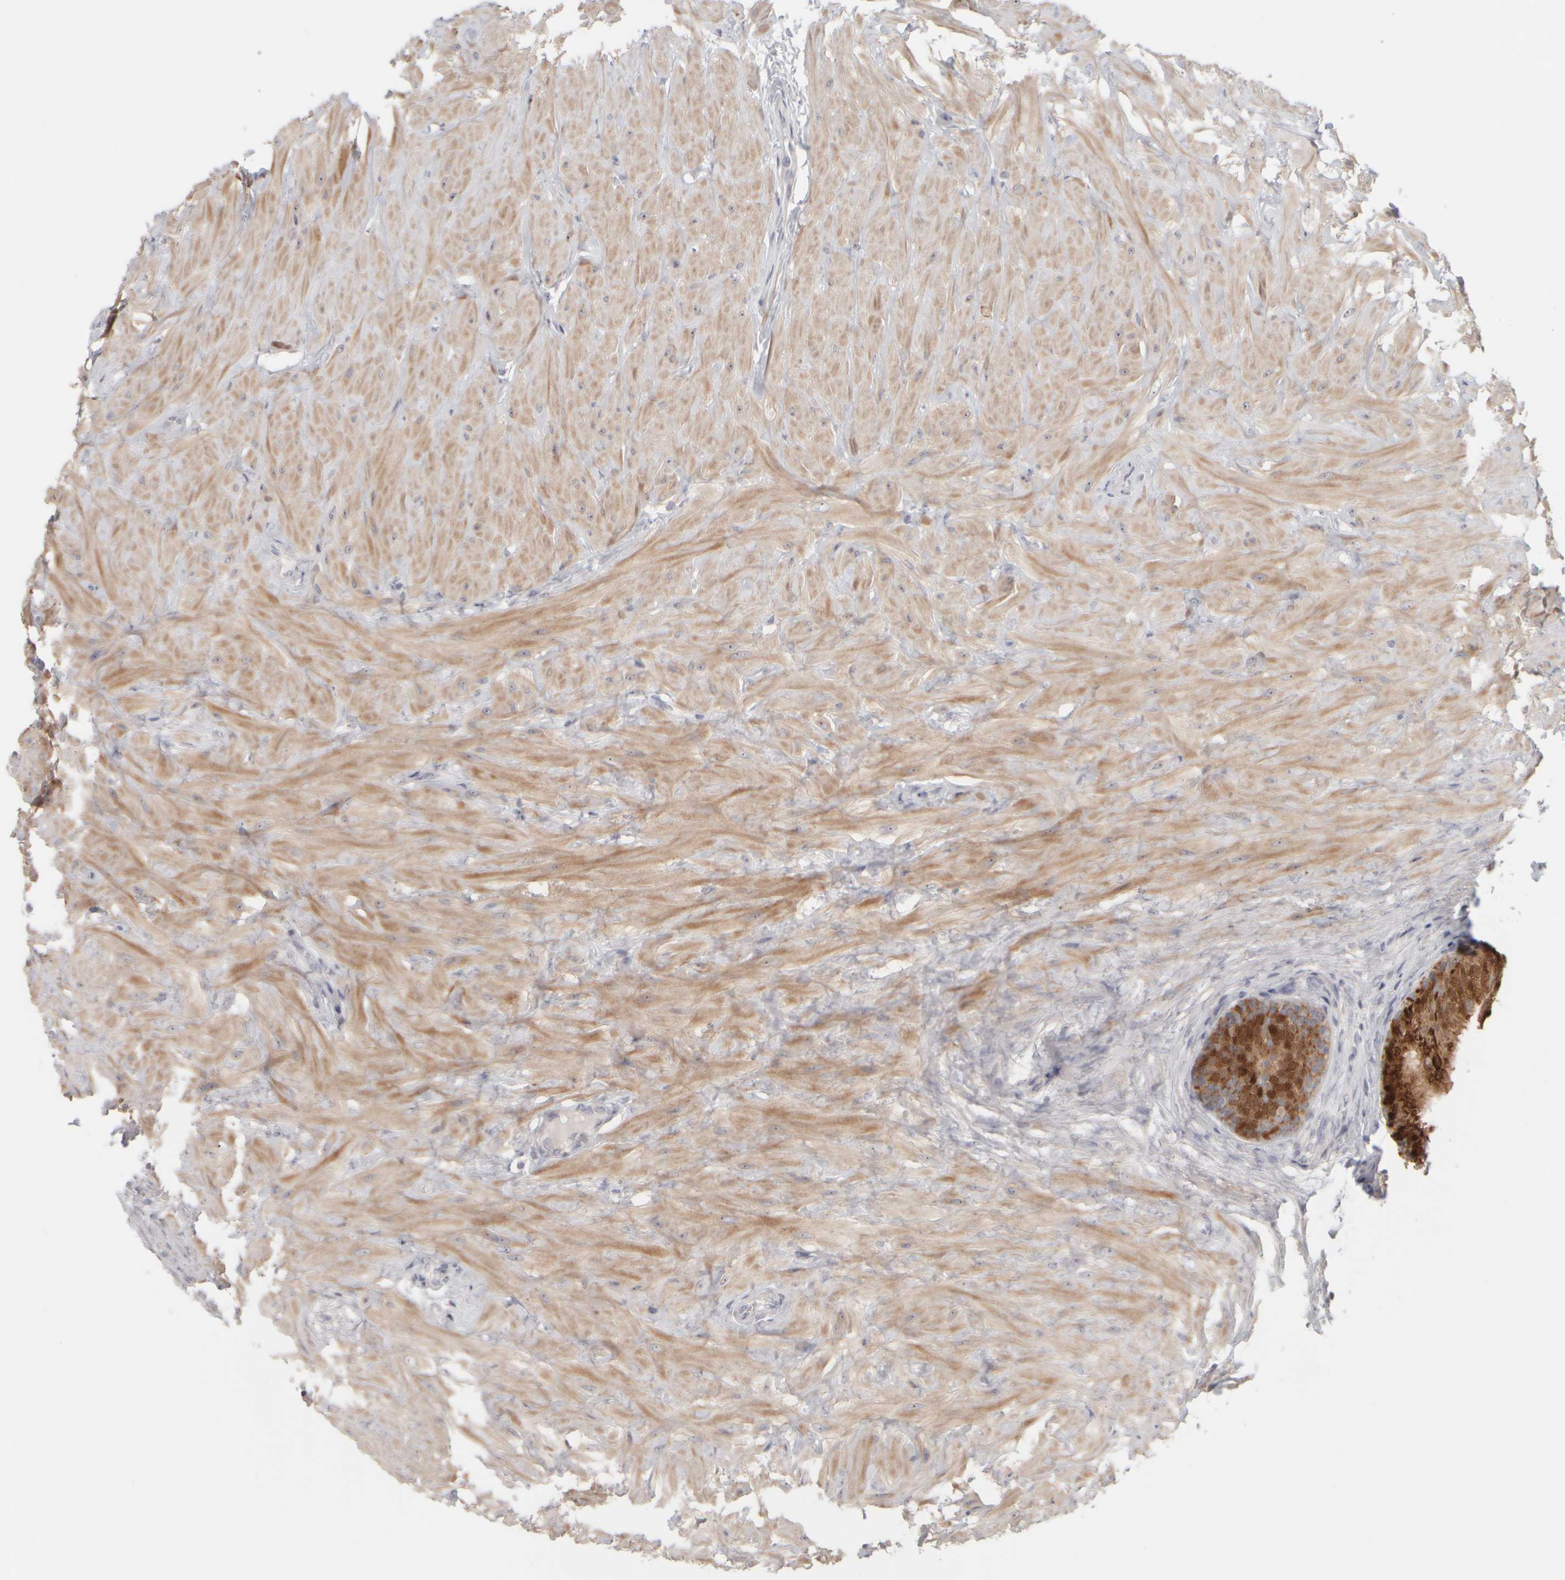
{"staining": {"intensity": "strong", "quantity": ">75%", "location": "cytoplasmic/membranous,nuclear"}, "tissue": "epididymis", "cell_type": "Glandular cells", "image_type": "normal", "snomed": [{"axis": "morphology", "description": "Normal tissue, NOS"}, {"axis": "topography", "description": "Soft tissue"}, {"axis": "topography", "description": "Epididymis"}], "caption": "Immunohistochemical staining of benign human epididymis reveals strong cytoplasmic/membranous,nuclear protein positivity in about >75% of glandular cells. (DAB IHC with brightfield microscopy, high magnification).", "gene": "DCXR", "patient": {"sex": "male", "age": 26}}